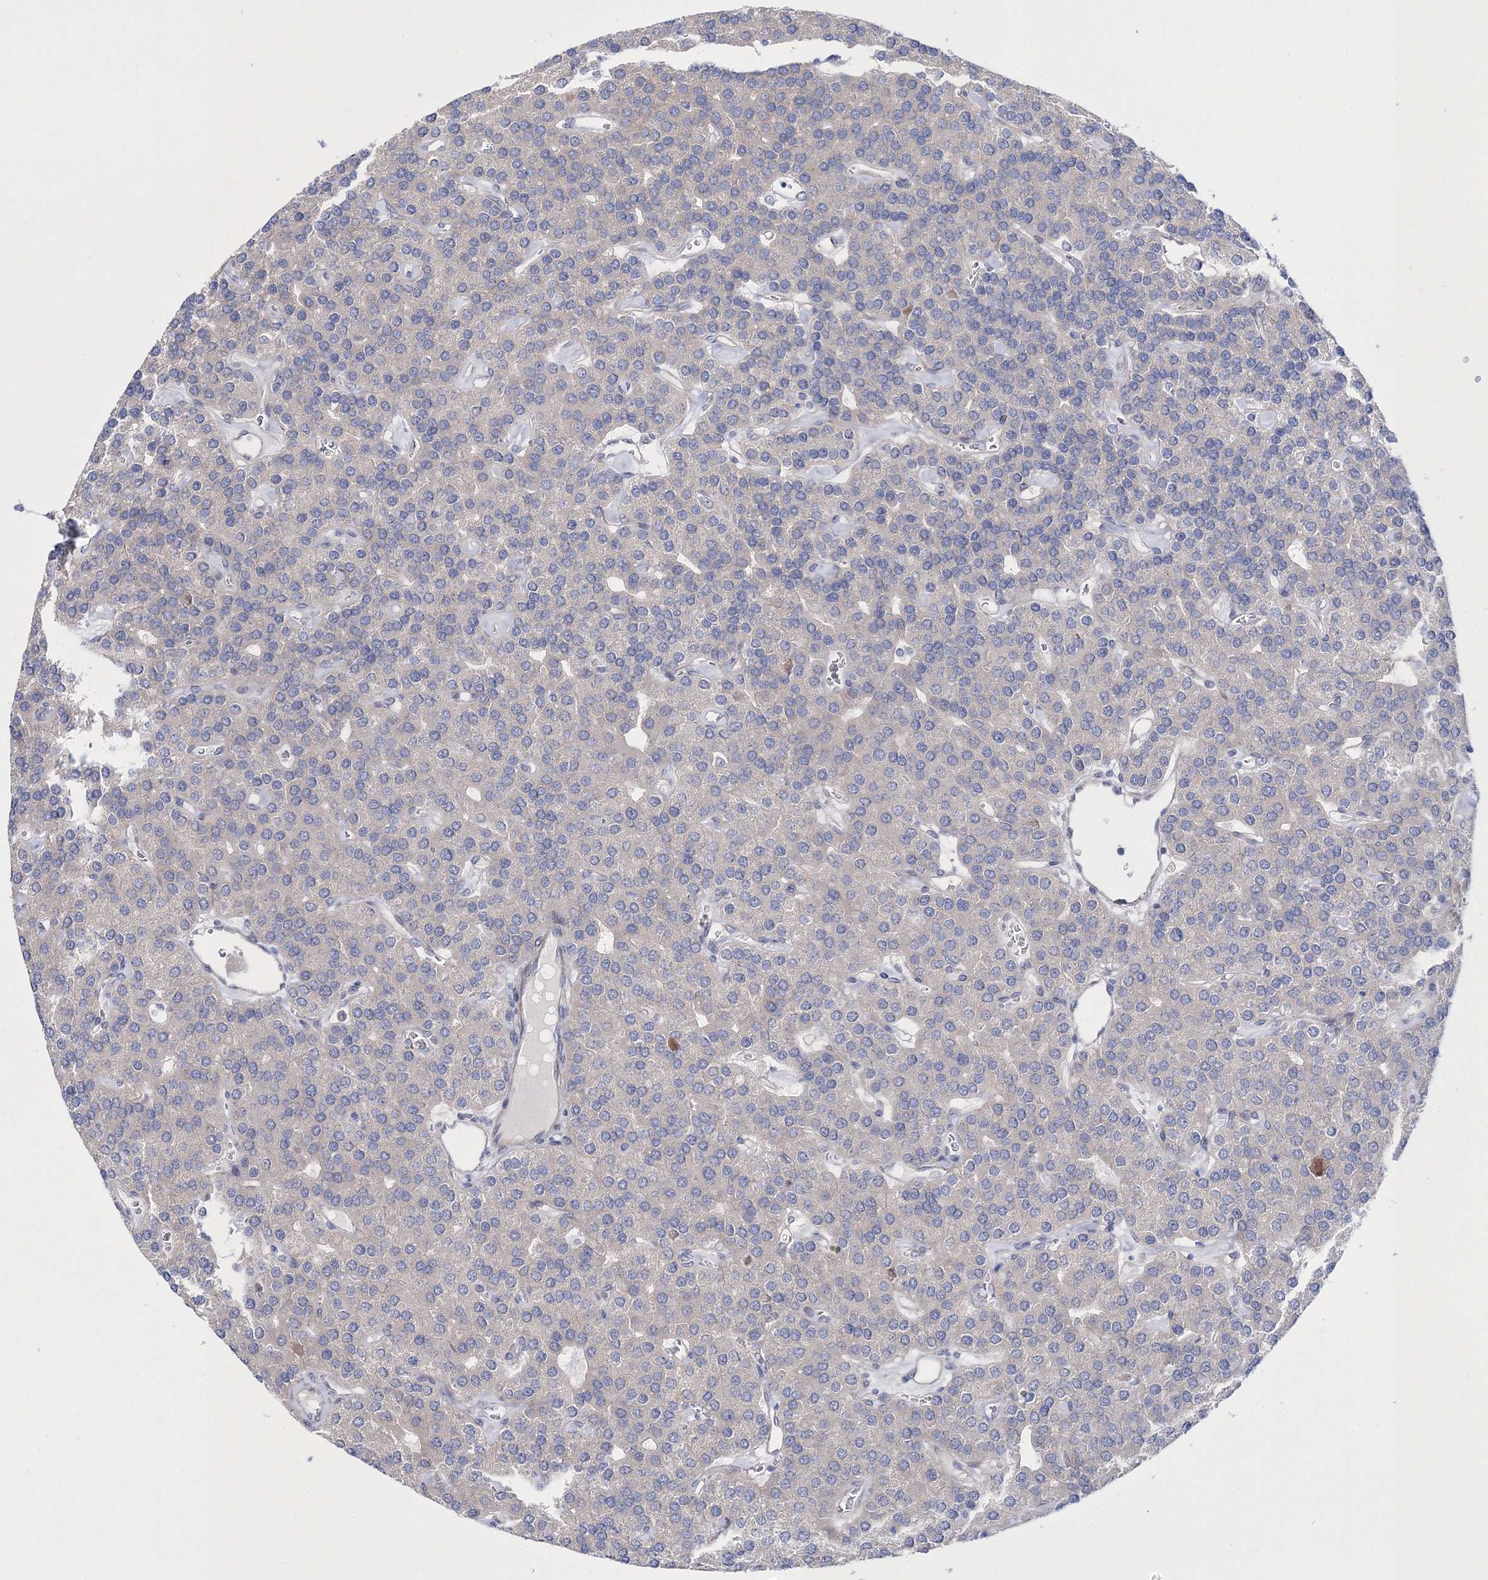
{"staining": {"intensity": "negative", "quantity": "none", "location": "none"}, "tissue": "parathyroid gland", "cell_type": "Glandular cells", "image_type": "normal", "snomed": [{"axis": "morphology", "description": "Normal tissue, NOS"}, {"axis": "morphology", "description": "Adenoma, NOS"}, {"axis": "topography", "description": "Parathyroid gland"}], "caption": "Glandular cells are negative for protein expression in normal human parathyroid gland. The staining is performed using DAB brown chromogen with nuclei counter-stained in using hematoxylin.", "gene": "ARHGAP32", "patient": {"sex": "female", "age": 86}}